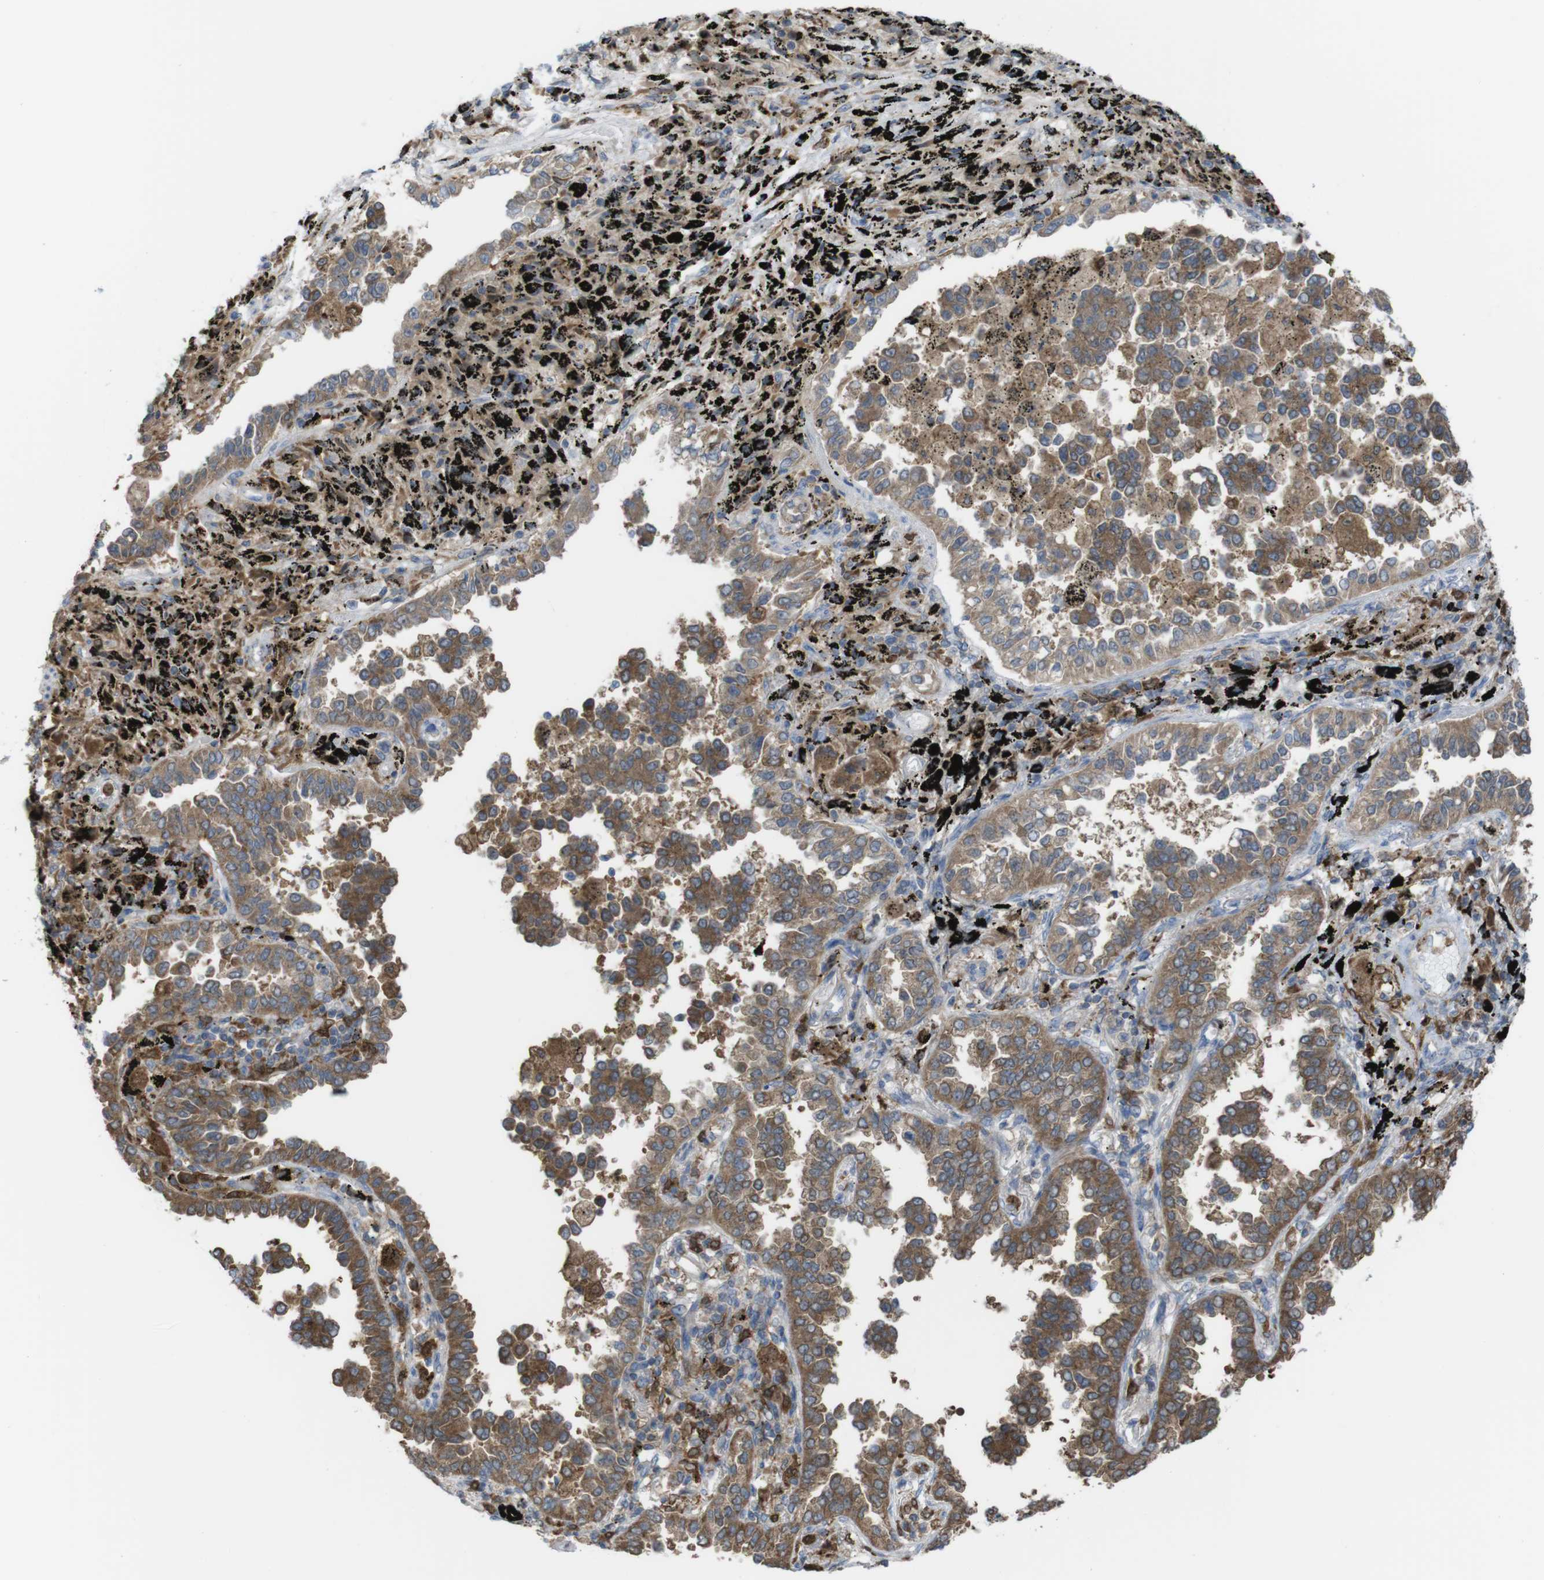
{"staining": {"intensity": "weak", "quantity": ">75%", "location": "cytoplasmic/membranous"}, "tissue": "lung cancer", "cell_type": "Tumor cells", "image_type": "cancer", "snomed": [{"axis": "morphology", "description": "Normal tissue, NOS"}, {"axis": "morphology", "description": "Adenocarcinoma, NOS"}, {"axis": "topography", "description": "Lung"}], "caption": "Protein expression analysis of human adenocarcinoma (lung) reveals weak cytoplasmic/membranous positivity in about >75% of tumor cells.", "gene": "PRKCD", "patient": {"sex": "male", "age": 59}}